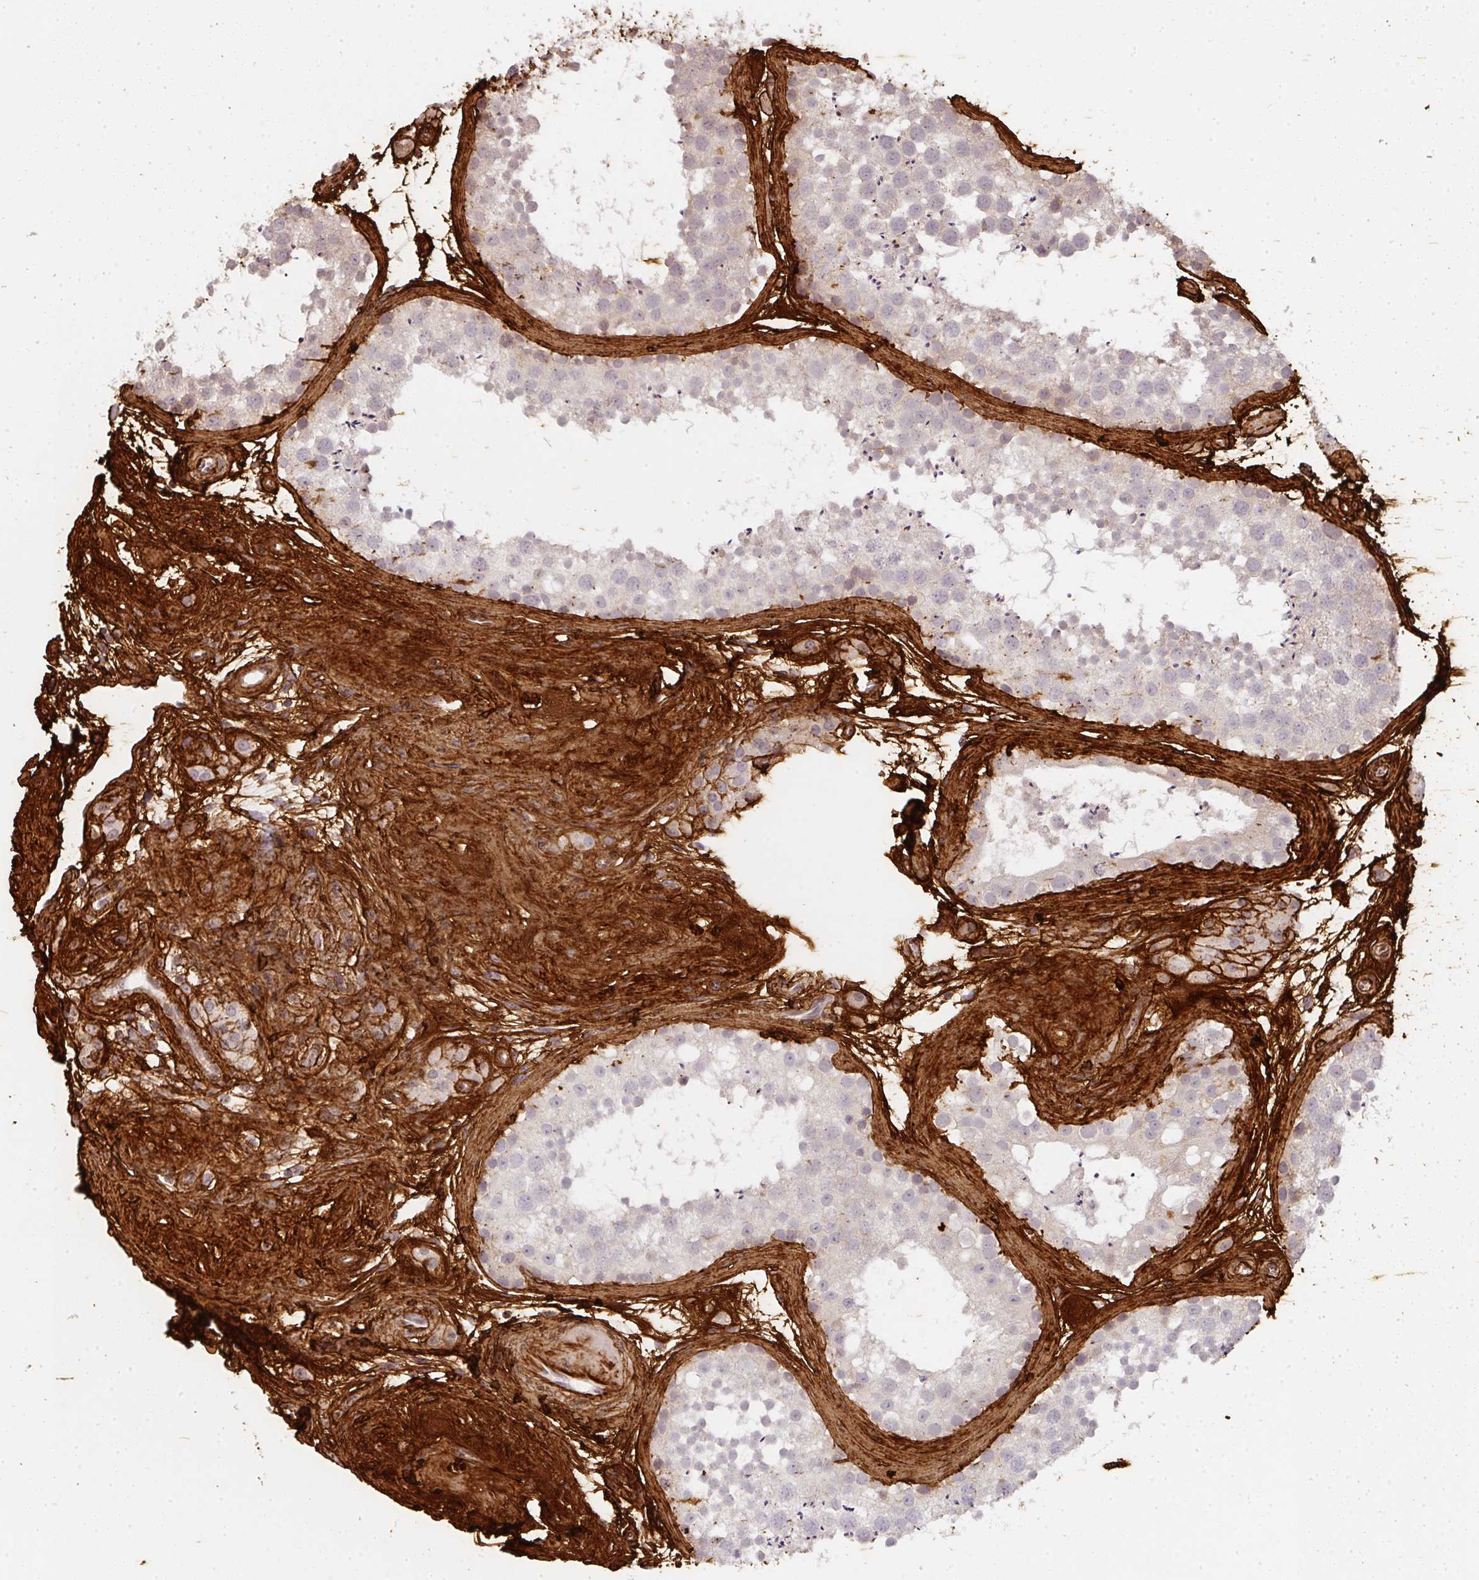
{"staining": {"intensity": "weak", "quantity": "<25%", "location": "cytoplasmic/membranous"}, "tissue": "testis", "cell_type": "Cells in seminiferous ducts", "image_type": "normal", "snomed": [{"axis": "morphology", "description": "Normal tissue, NOS"}, {"axis": "topography", "description": "Testis"}], "caption": "Immunohistochemical staining of benign testis demonstrates no significant expression in cells in seminiferous ducts. The staining was performed using DAB to visualize the protein expression in brown, while the nuclei were stained in blue with hematoxylin (Magnification: 20x).", "gene": "COL3A1", "patient": {"sex": "male", "age": 41}}